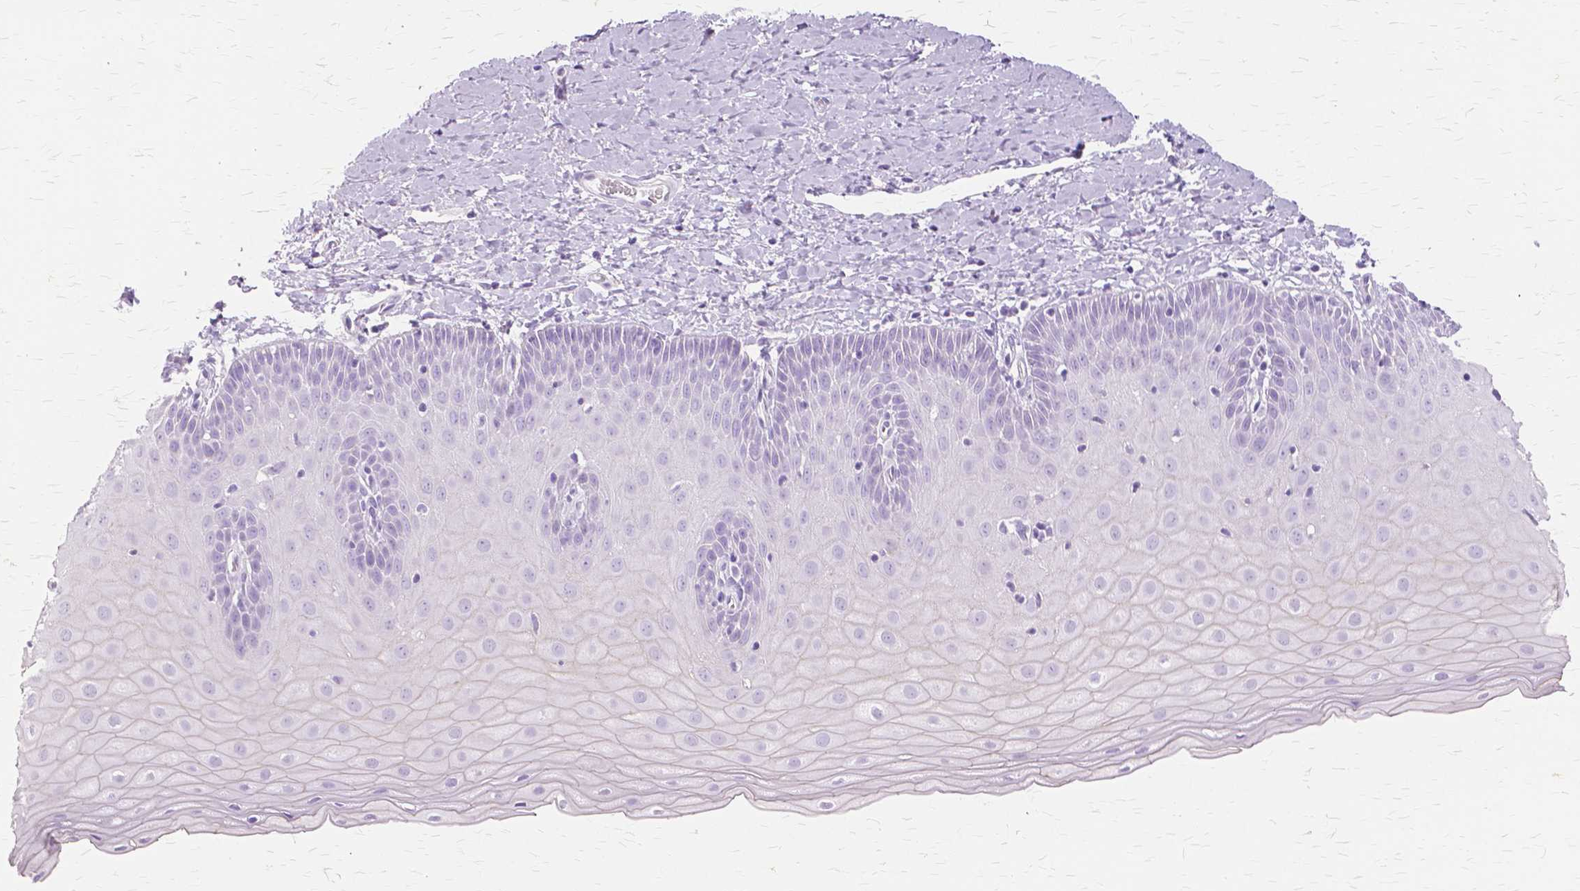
{"staining": {"intensity": "negative", "quantity": "none", "location": "none"}, "tissue": "cervix", "cell_type": "Glandular cells", "image_type": "normal", "snomed": [{"axis": "morphology", "description": "Normal tissue, NOS"}, {"axis": "topography", "description": "Cervix"}], "caption": "This is an IHC image of unremarkable human cervix. There is no positivity in glandular cells.", "gene": "TGM1", "patient": {"sex": "female", "age": 37}}